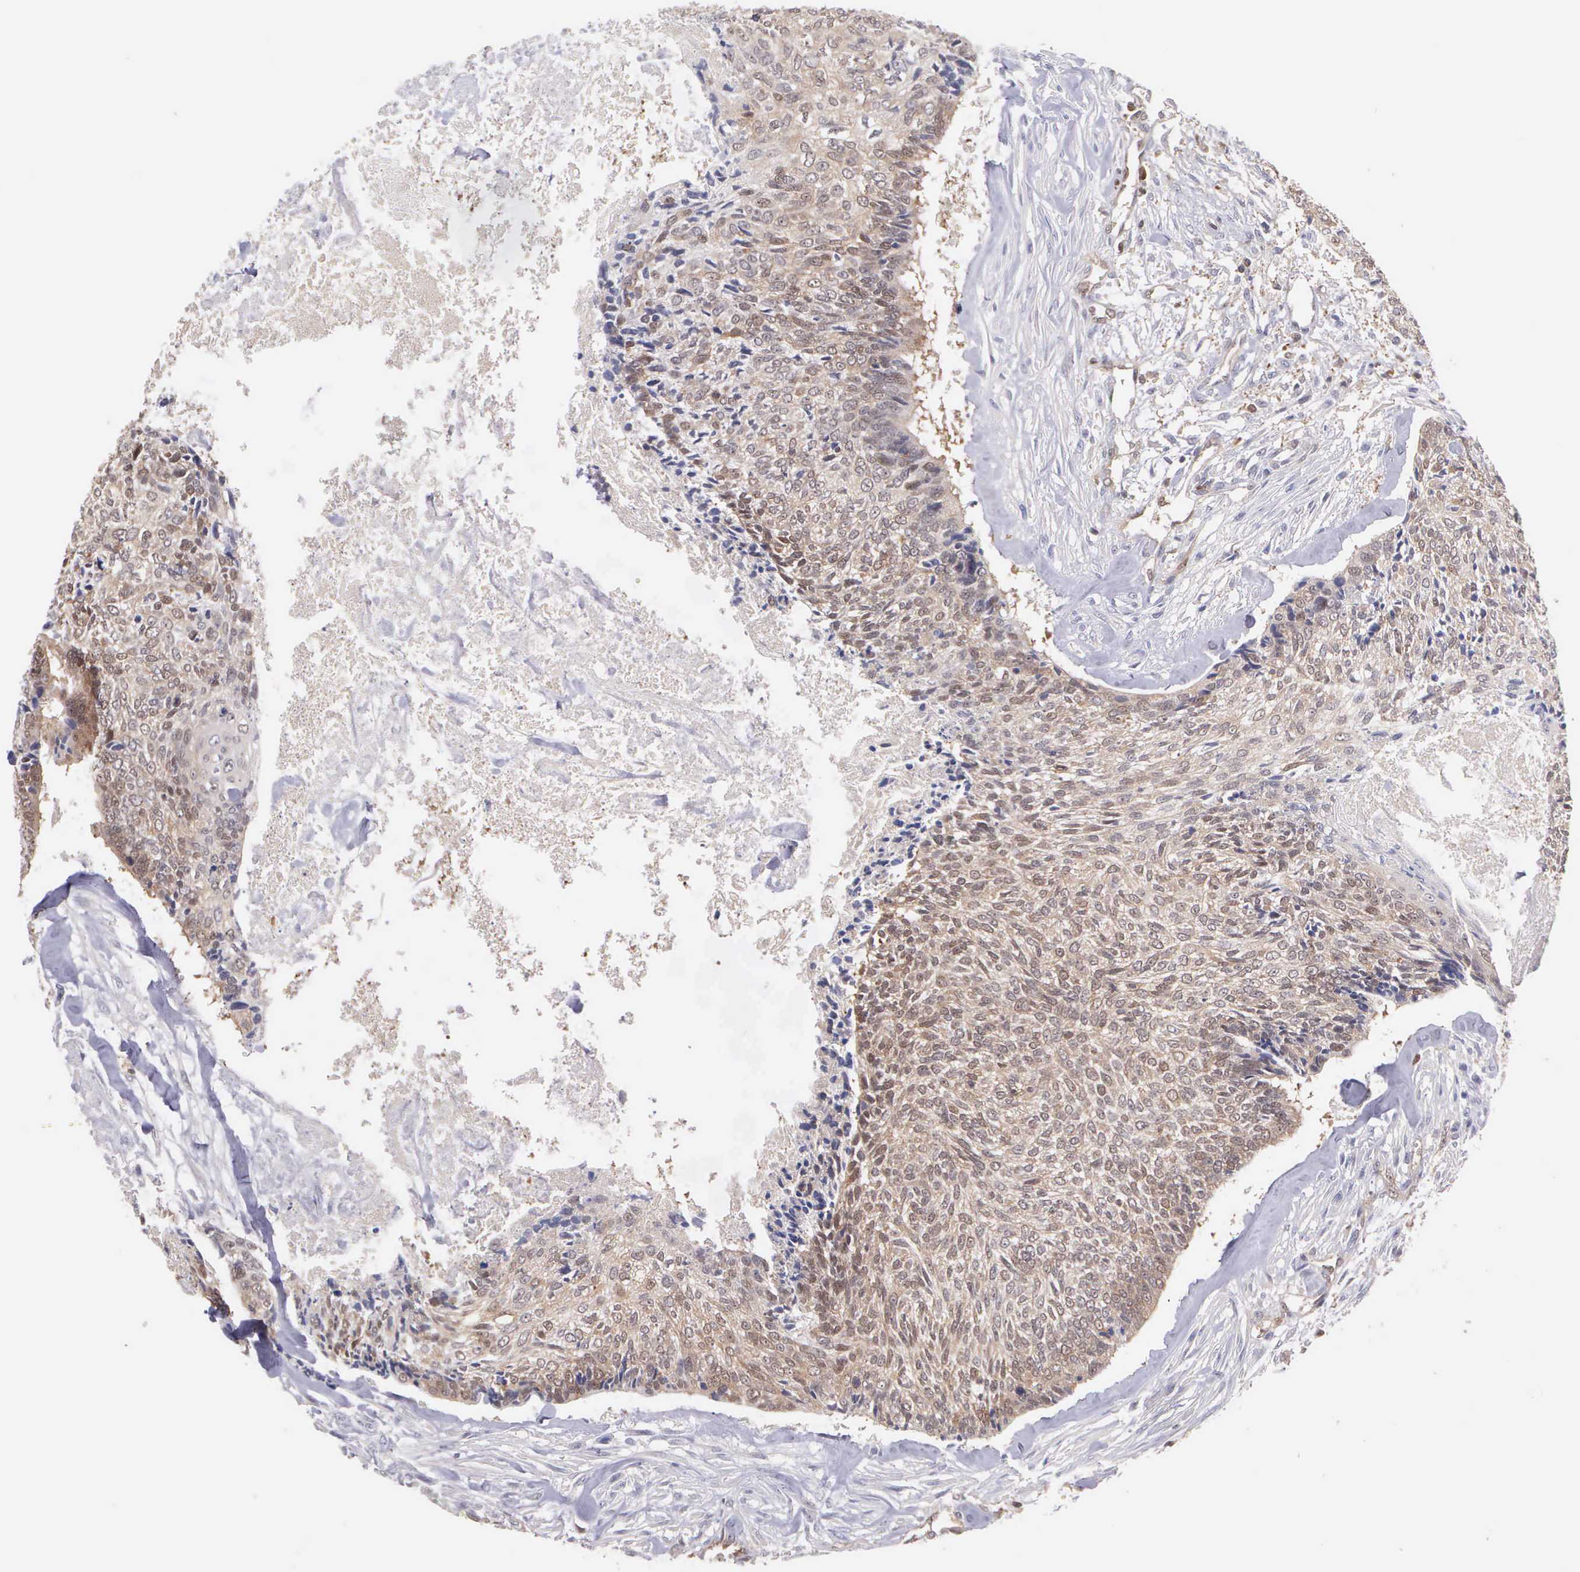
{"staining": {"intensity": "moderate", "quantity": ">75%", "location": "cytoplasmic/membranous"}, "tissue": "head and neck cancer", "cell_type": "Tumor cells", "image_type": "cancer", "snomed": [{"axis": "morphology", "description": "Squamous cell carcinoma, NOS"}, {"axis": "topography", "description": "Salivary gland"}, {"axis": "topography", "description": "Head-Neck"}], "caption": "IHC (DAB) staining of head and neck cancer (squamous cell carcinoma) reveals moderate cytoplasmic/membranous protein positivity in about >75% of tumor cells. The staining was performed using DAB (3,3'-diaminobenzidine) to visualize the protein expression in brown, while the nuclei were stained in blue with hematoxylin (Magnification: 20x).", "gene": "BID", "patient": {"sex": "male", "age": 70}}